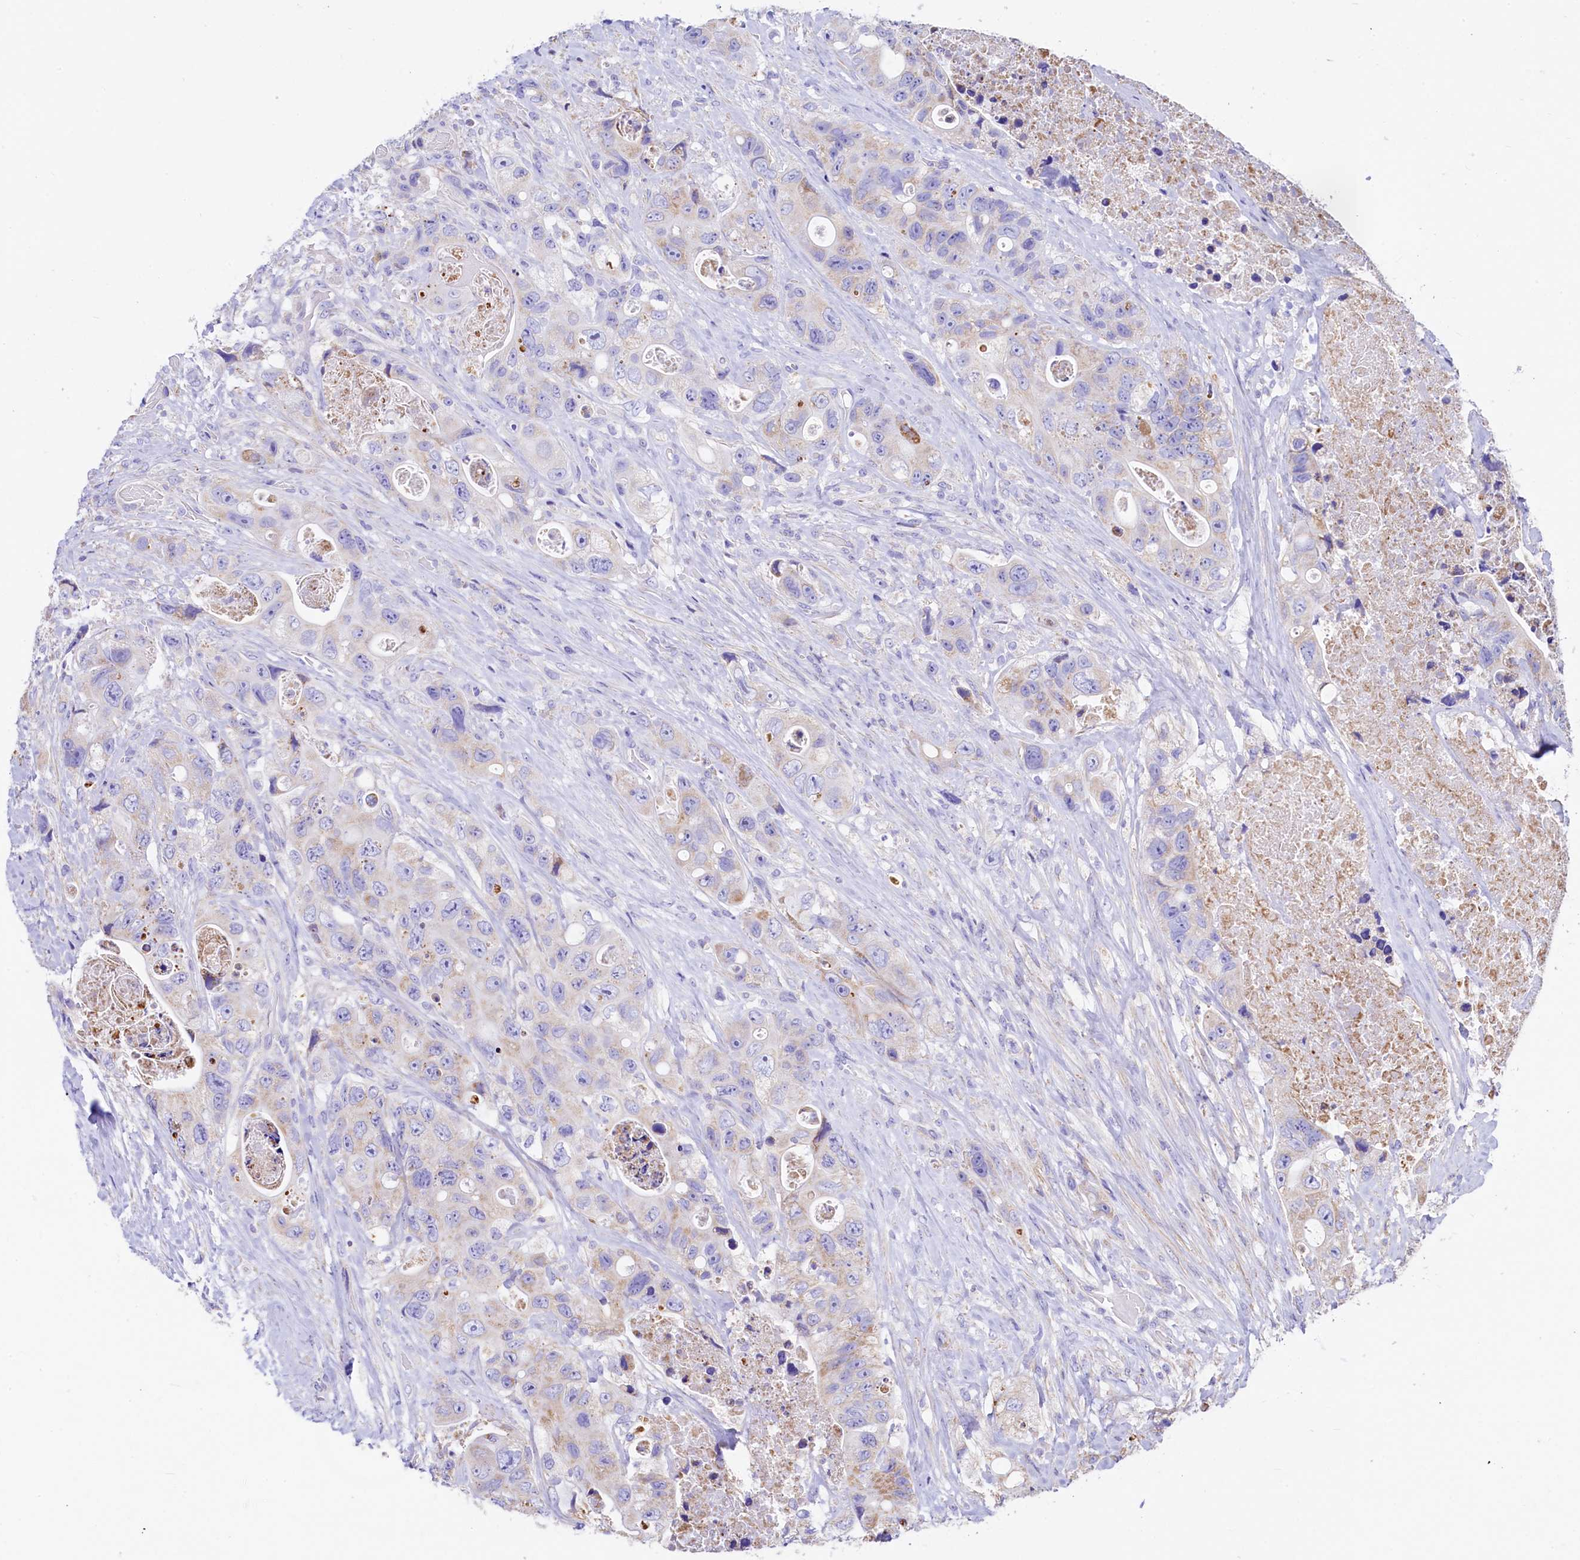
{"staining": {"intensity": "negative", "quantity": "none", "location": "none"}, "tissue": "colorectal cancer", "cell_type": "Tumor cells", "image_type": "cancer", "snomed": [{"axis": "morphology", "description": "Adenocarcinoma, NOS"}, {"axis": "topography", "description": "Colon"}], "caption": "The immunohistochemistry (IHC) photomicrograph has no significant positivity in tumor cells of colorectal cancer (adenocarcinoma) tissue. The staining is performed using DAB (3,3'-diaminobenzidine) brown chromogen with nuclei counter-stained in using hematoxylin.", "gene": "VWCE", "patient": {"sex": "female", "age": 46}}